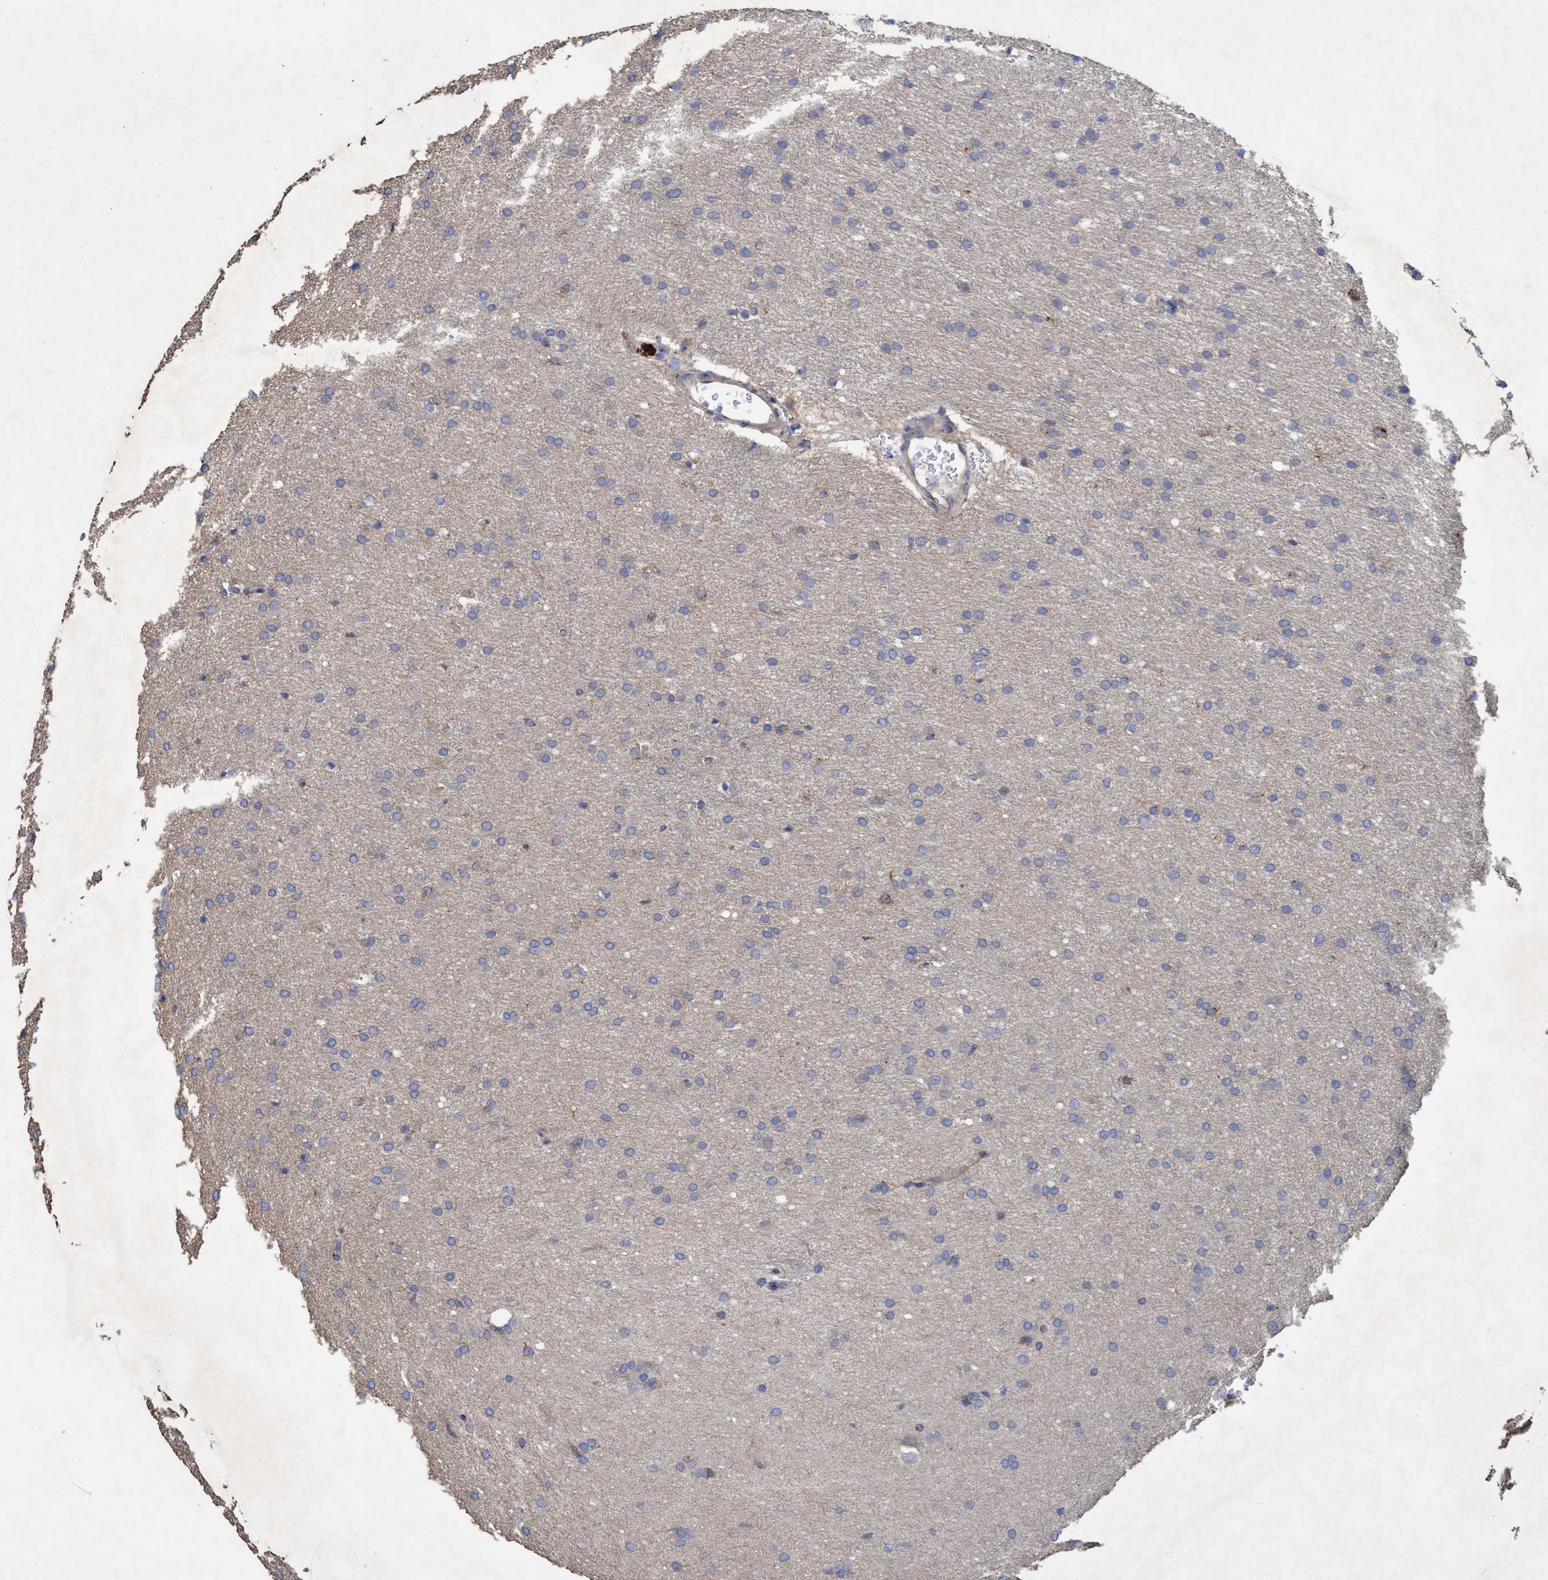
{"staining": {"intensity": "weak", "quantity": "25%-75%", "location": "cytoplasmic/membranous"}, "tissue": "glioma", "cell_type": "Tumor cells", "image_type": "cancer", "snomed": [{"axis": "morphology", "description": "Glioma, malignant, Low grade"}, {"axis": "topography", "description": "Brain"}], "caption": "Glioma stained with a protein marker exhibits weak staining in tumor cells.", "gene": "BICD2", "patient": {"sex": "female", "age": 37}}